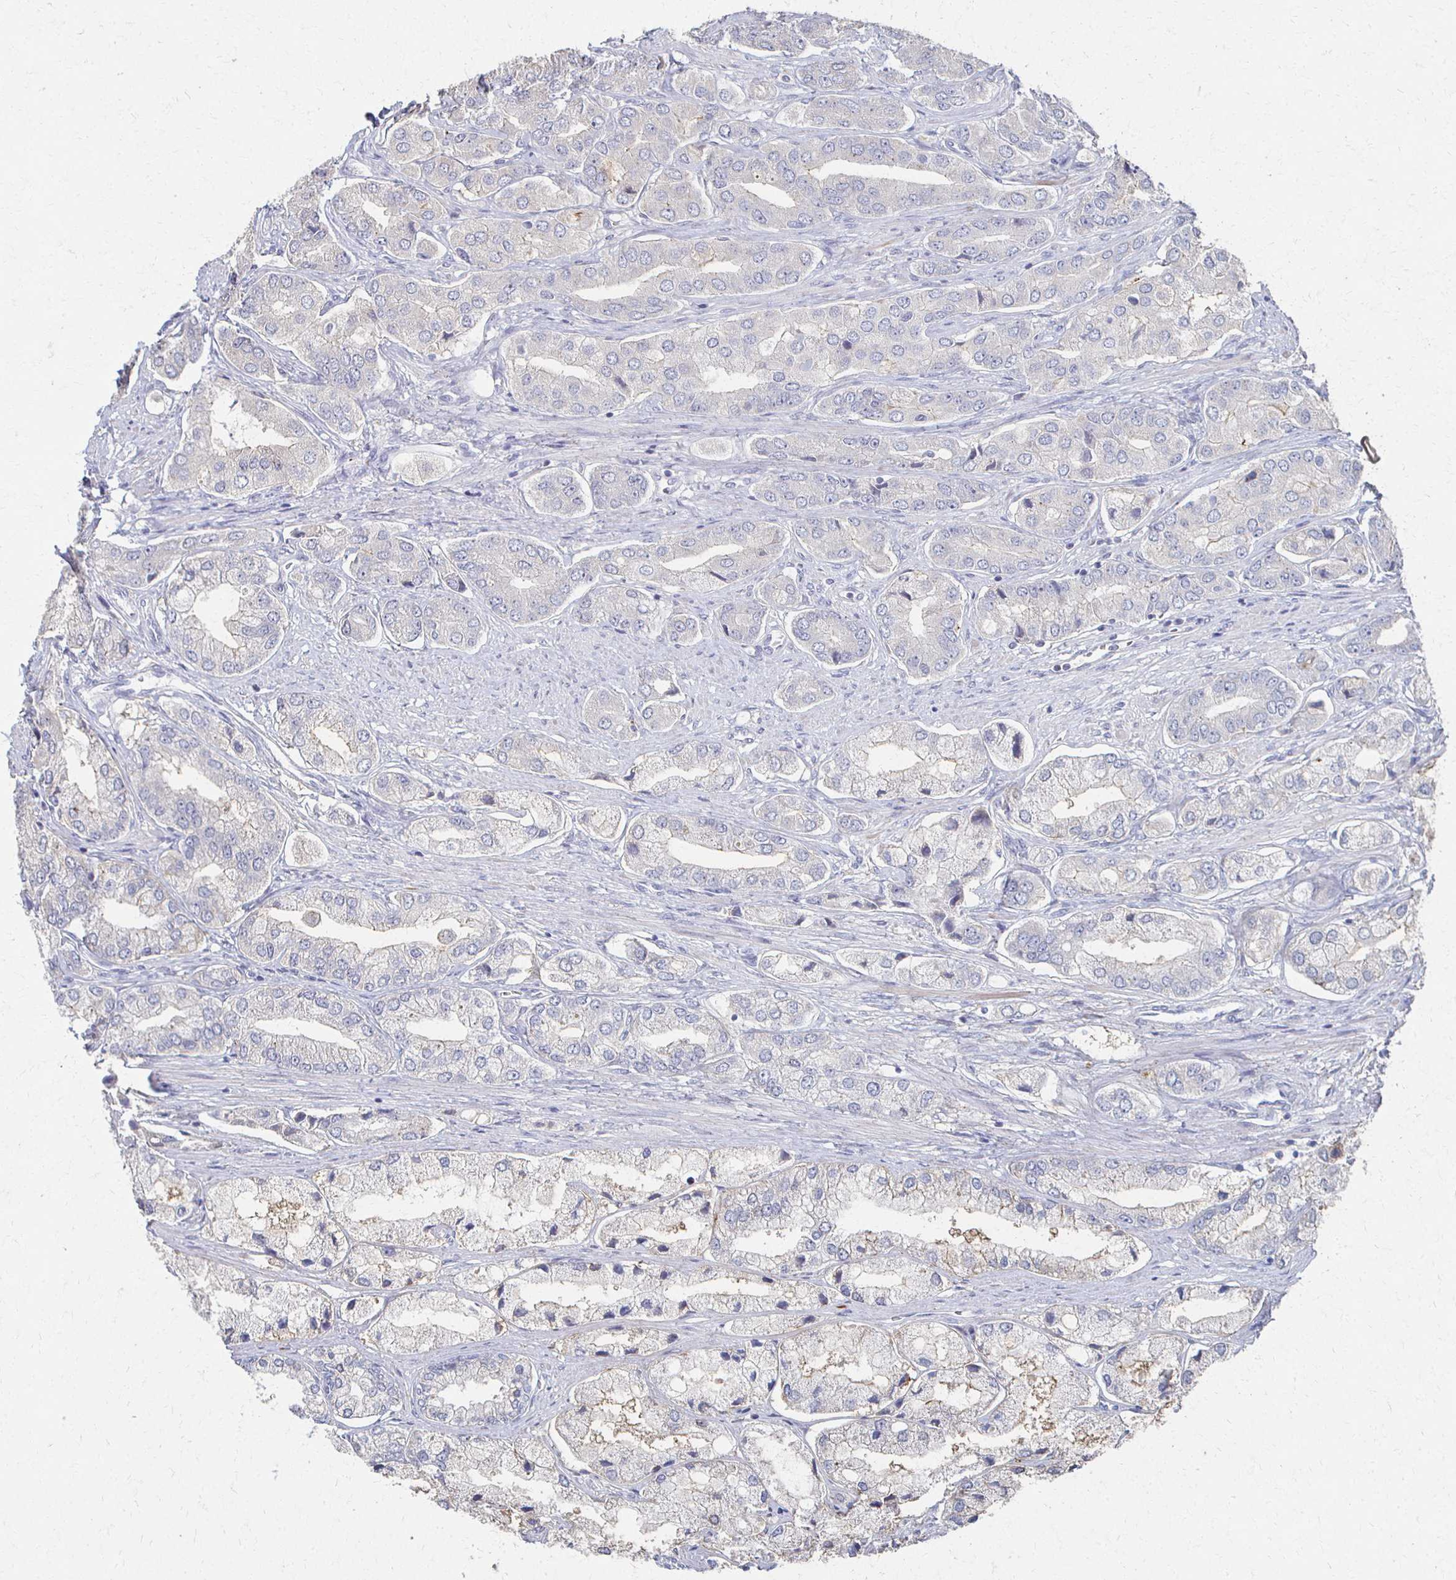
{"staining": {"intensity": "negative", "quantity": "none", "location": "none"}, "tissue": "prostate cancer", "cell_type": "Tumor cells", "image_type": "cancer", "snomed": [{"axis": "morphology", "description": "Adenocarcinoma, Low grade"}, {"axis": "topography", "description": "Prostate"}], "caption": "IHC of prostate cancer displays no expression in tumor cells.", "gene": "CX3CR1", "patient": {"sex": "male", "age": 69}}